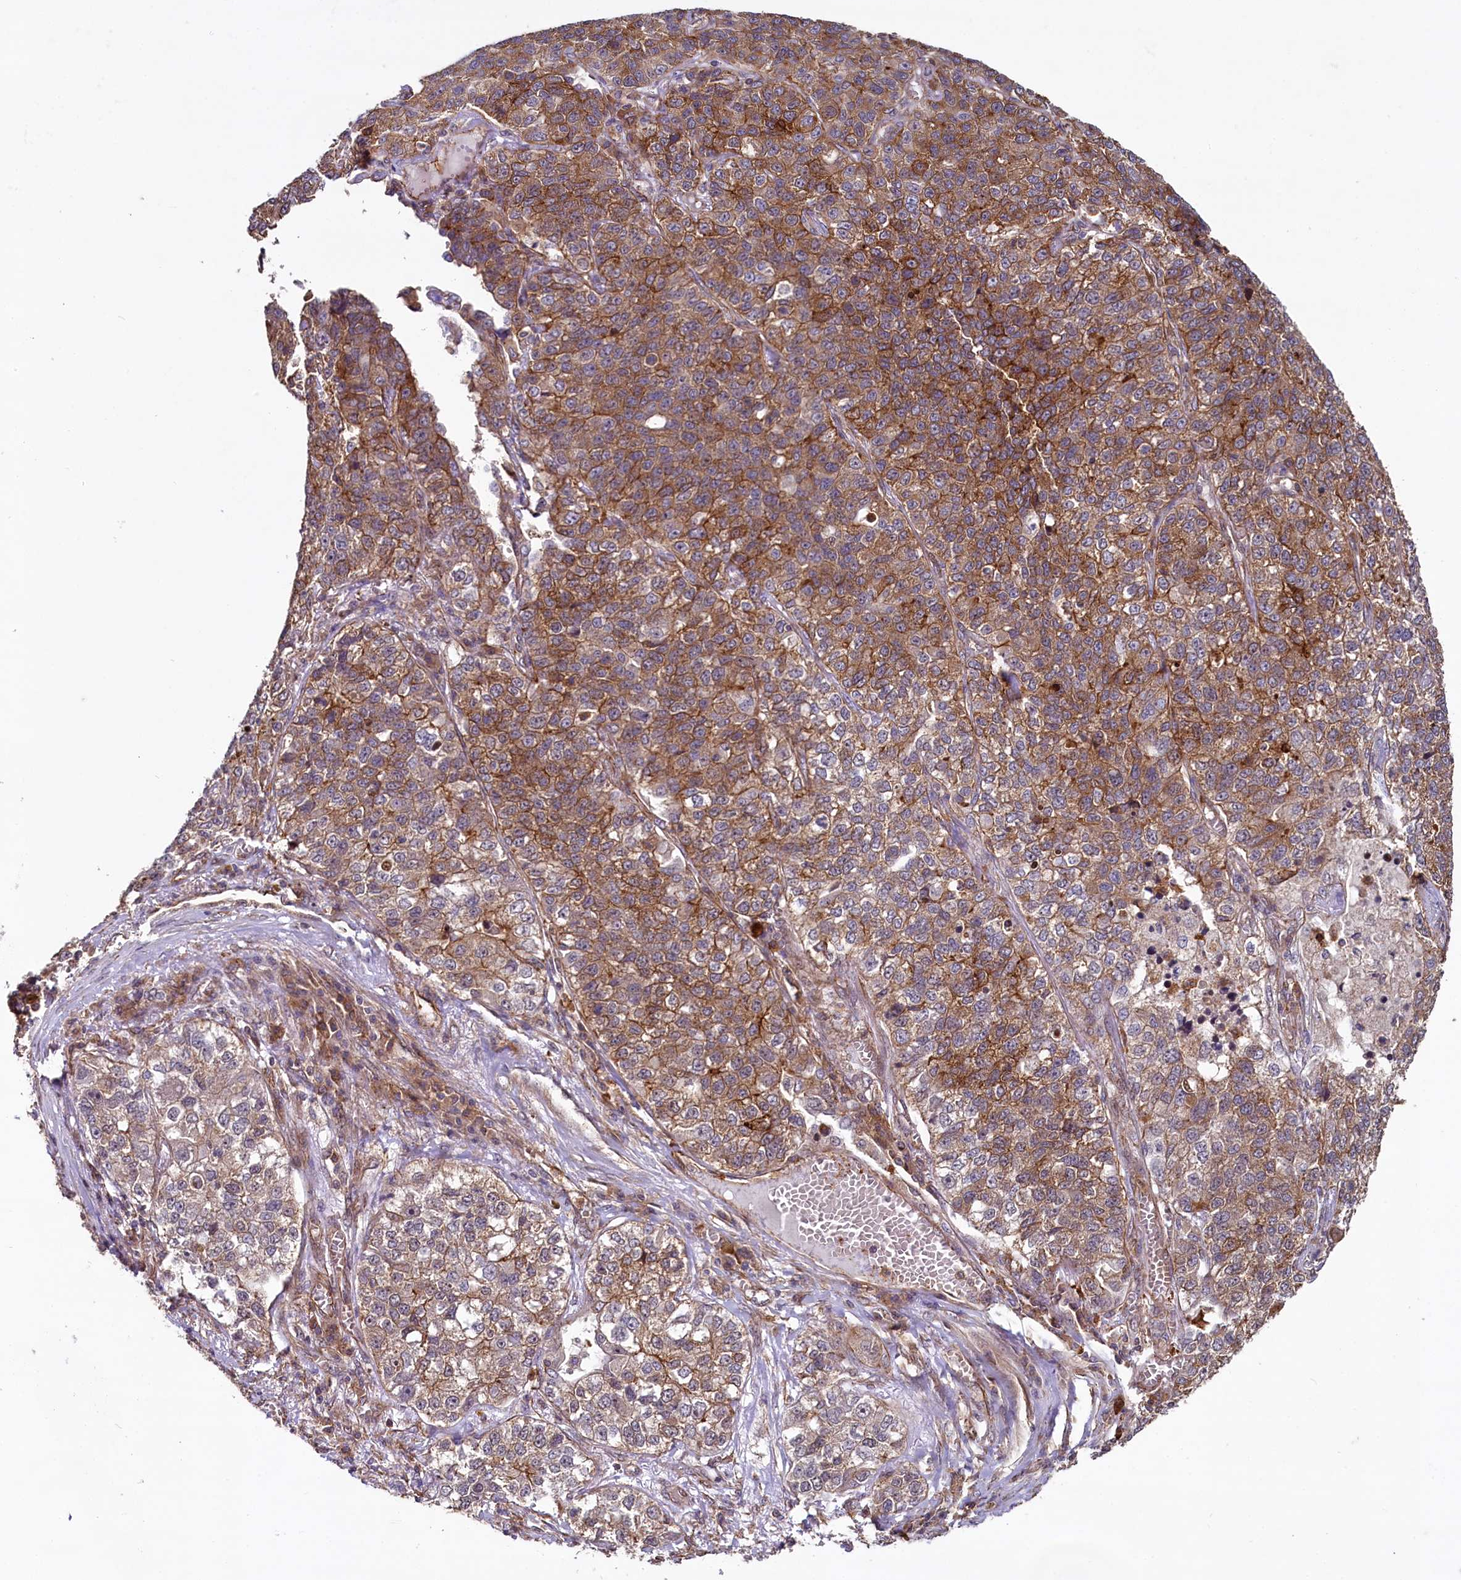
{"staining": {"intensity": "strong", "quantity": ">75%", "location": "cytoplasmic/membranous"}, "tissue": "lung cancer", "cell_type": "Tumor cells", "image_type": "cancer", "snomed": [{"axis": "morphology", "description": "Adenocarcinoma, NOS"}, {"axis": "topography", "description": "Lung"}], "caption": "IHC (DAB (3,3'-diaminobenzidine)) staining of human lung adenocarcinoma demonstrates strong cytoplasmic/membranous protein expression in about >75% of tumor cells.", "gene": "SVIP", "patient": {"sex": "male", "age": 49}}